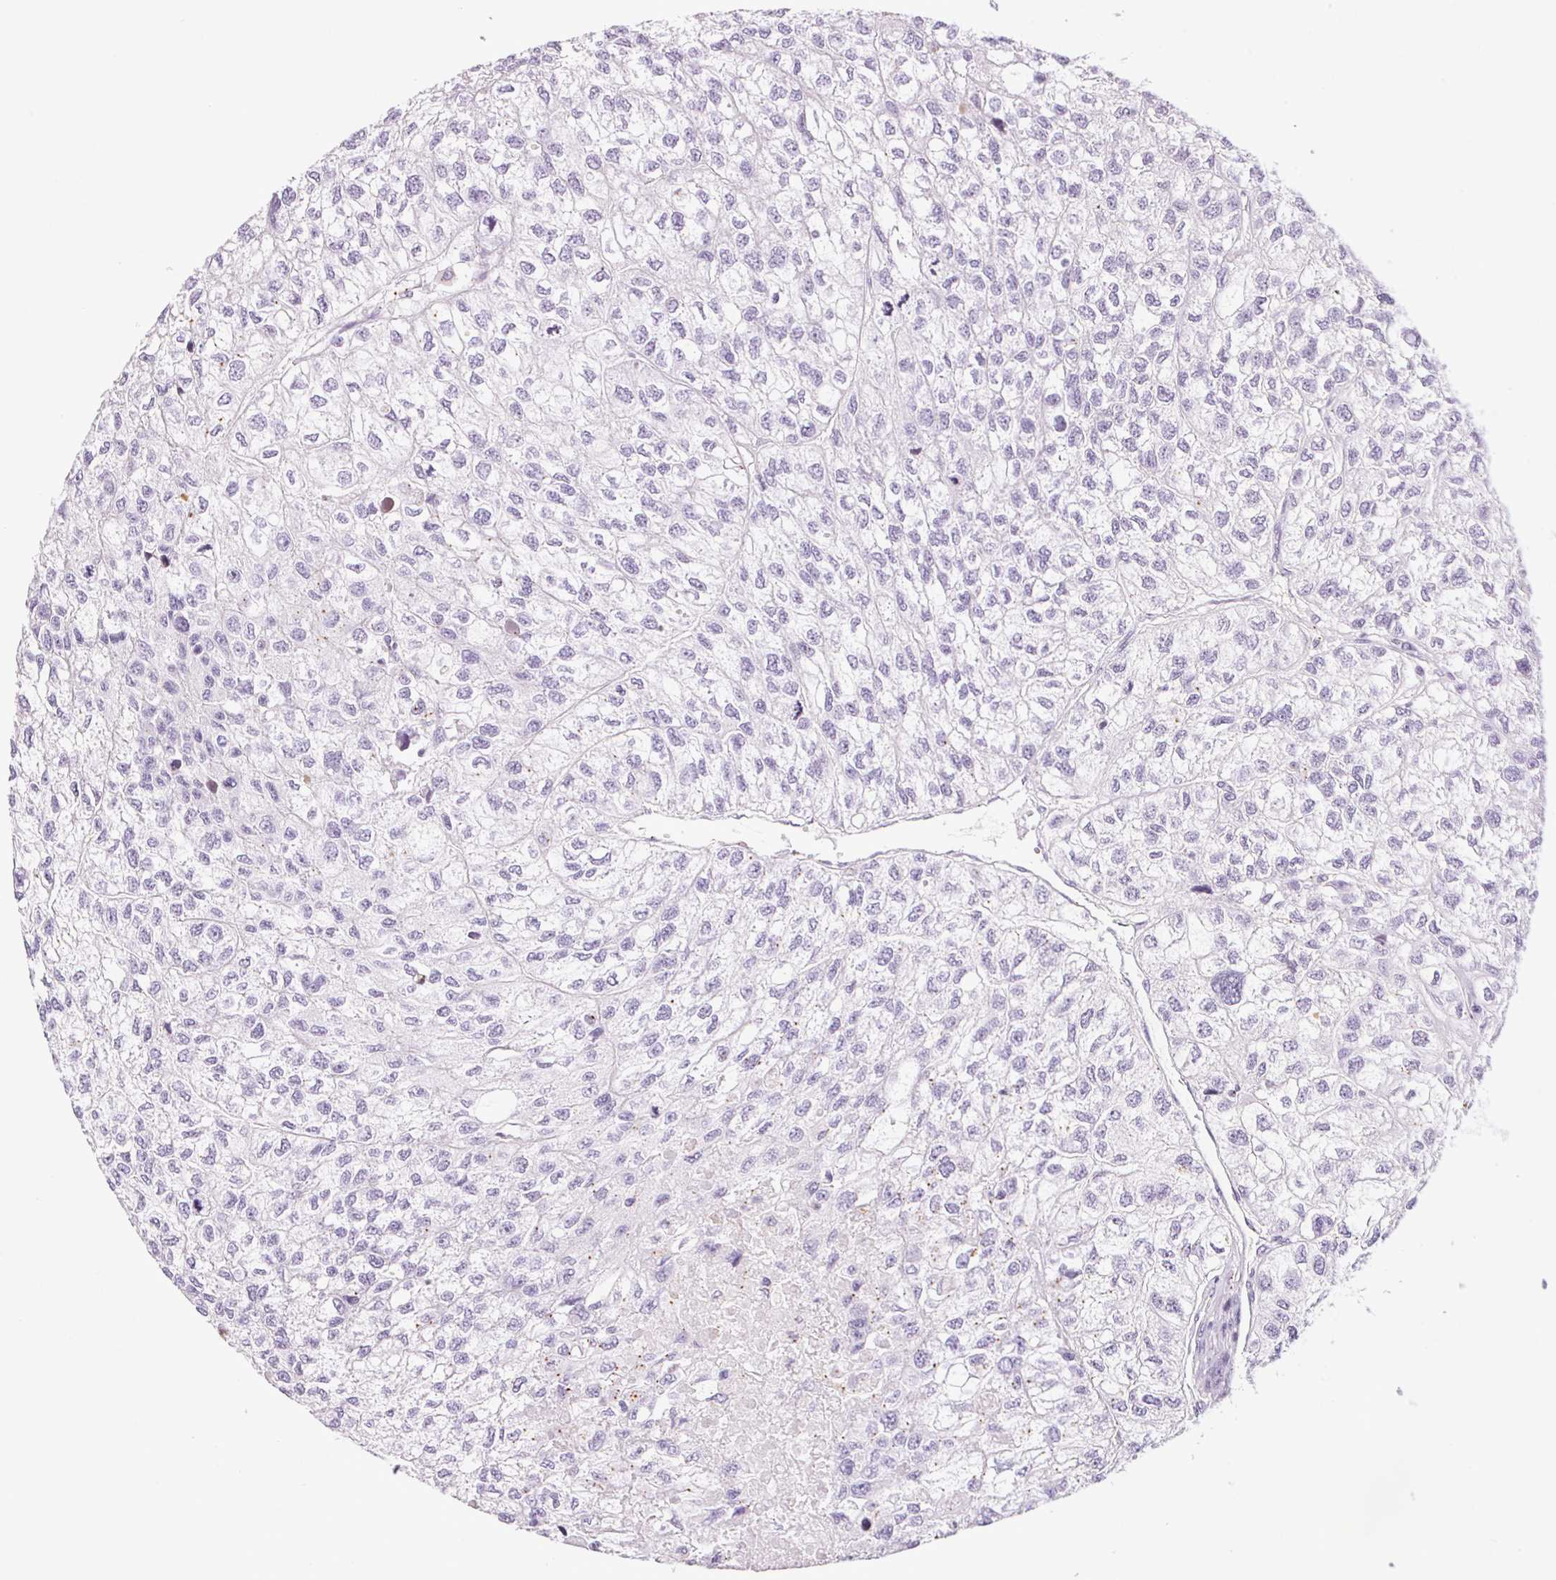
{"staining": {"intensity": "negative", "quantity": "none", "location": "none"}, "tissue": "renal cancer", "cell_type": "Tumor cells", "image_type": "cancer", "snomed": [{"axis": "morphology", "description": "Adenocarcinoma, NOS"}, {"axis": "topography", "description": "Kidney"}], "caption": "Image shows no protein expression in tumor cells of renal cancer tissue.", "gene": "TMEM88B", "patient": {"sex": "male", "age": 56}}